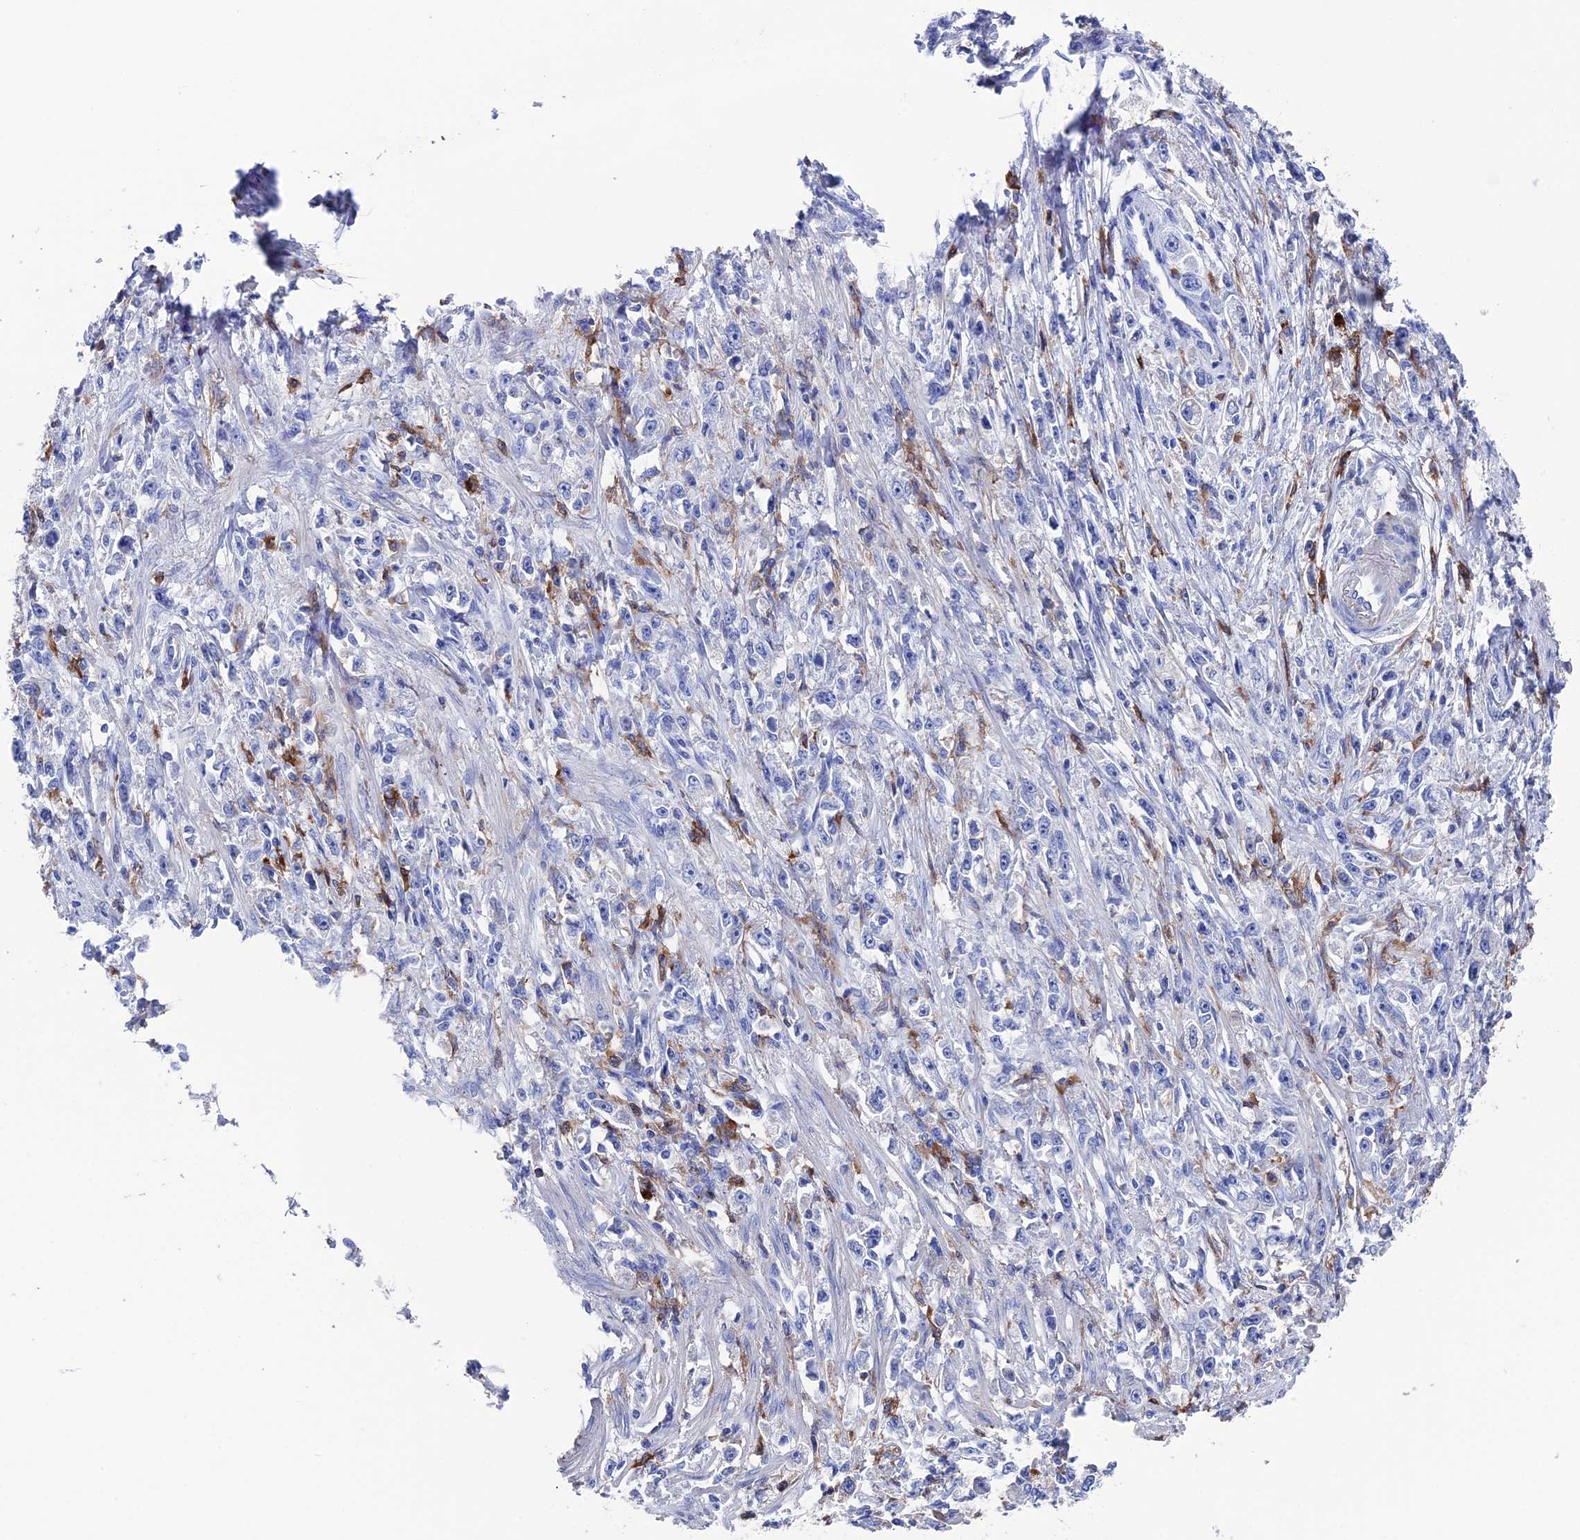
{"staining": {"intensity": "negative", "quantity": "none", "location": "none"}, "tissue": "stomach cancer", "cell_type": "Tumor cells", "image_type": "cancer", "snomed": [{"axis": "morphology", "description": "Adenocarcinoma, NOS"}, {"axis": "topography", "description": "Stomach"}], "caption": "Human stomach adenocarcinoma stained for a protein using immunohistochemistry (IHC) shows no positivity in tumor cells.", "gene": "TYROBP", "patient": {"sex": "female", "age": 59}}